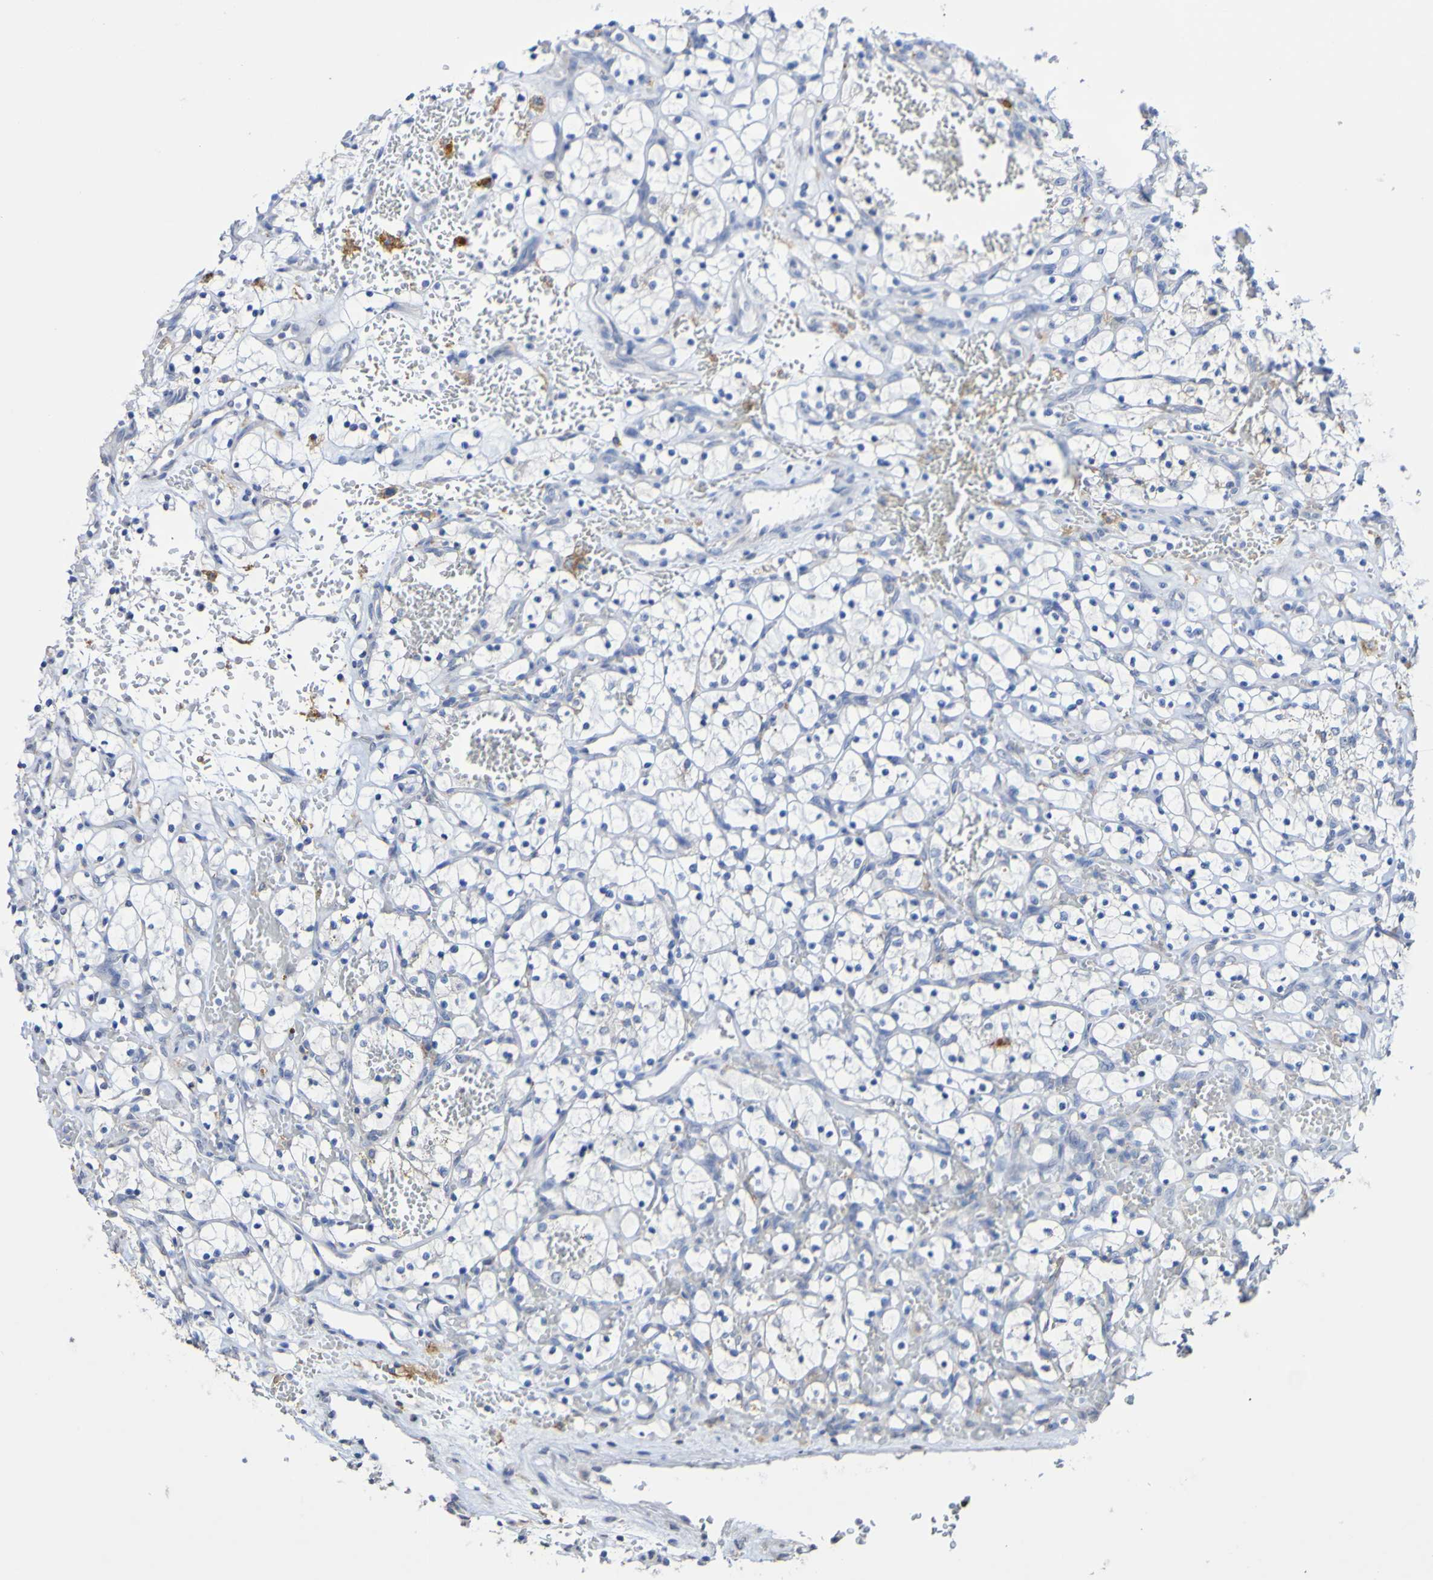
{"staining": {"intensity": "negative", "quantity": "none", "location": "none"}, "tissue": "renal cancer", "cell_type": "Tumor cells", "image_type": "cancer", "snomed": [{"axis": "morphology", "description": "Adenocarcinoma, NOS"}, {"axis": "topography", "description": "Kidney"}], "caption": "There is no significant expression in tumor cells of adenocarcinoma (renal).", "gene": "SLC3A2", "patient": {"sex": "female", "age": 69}}